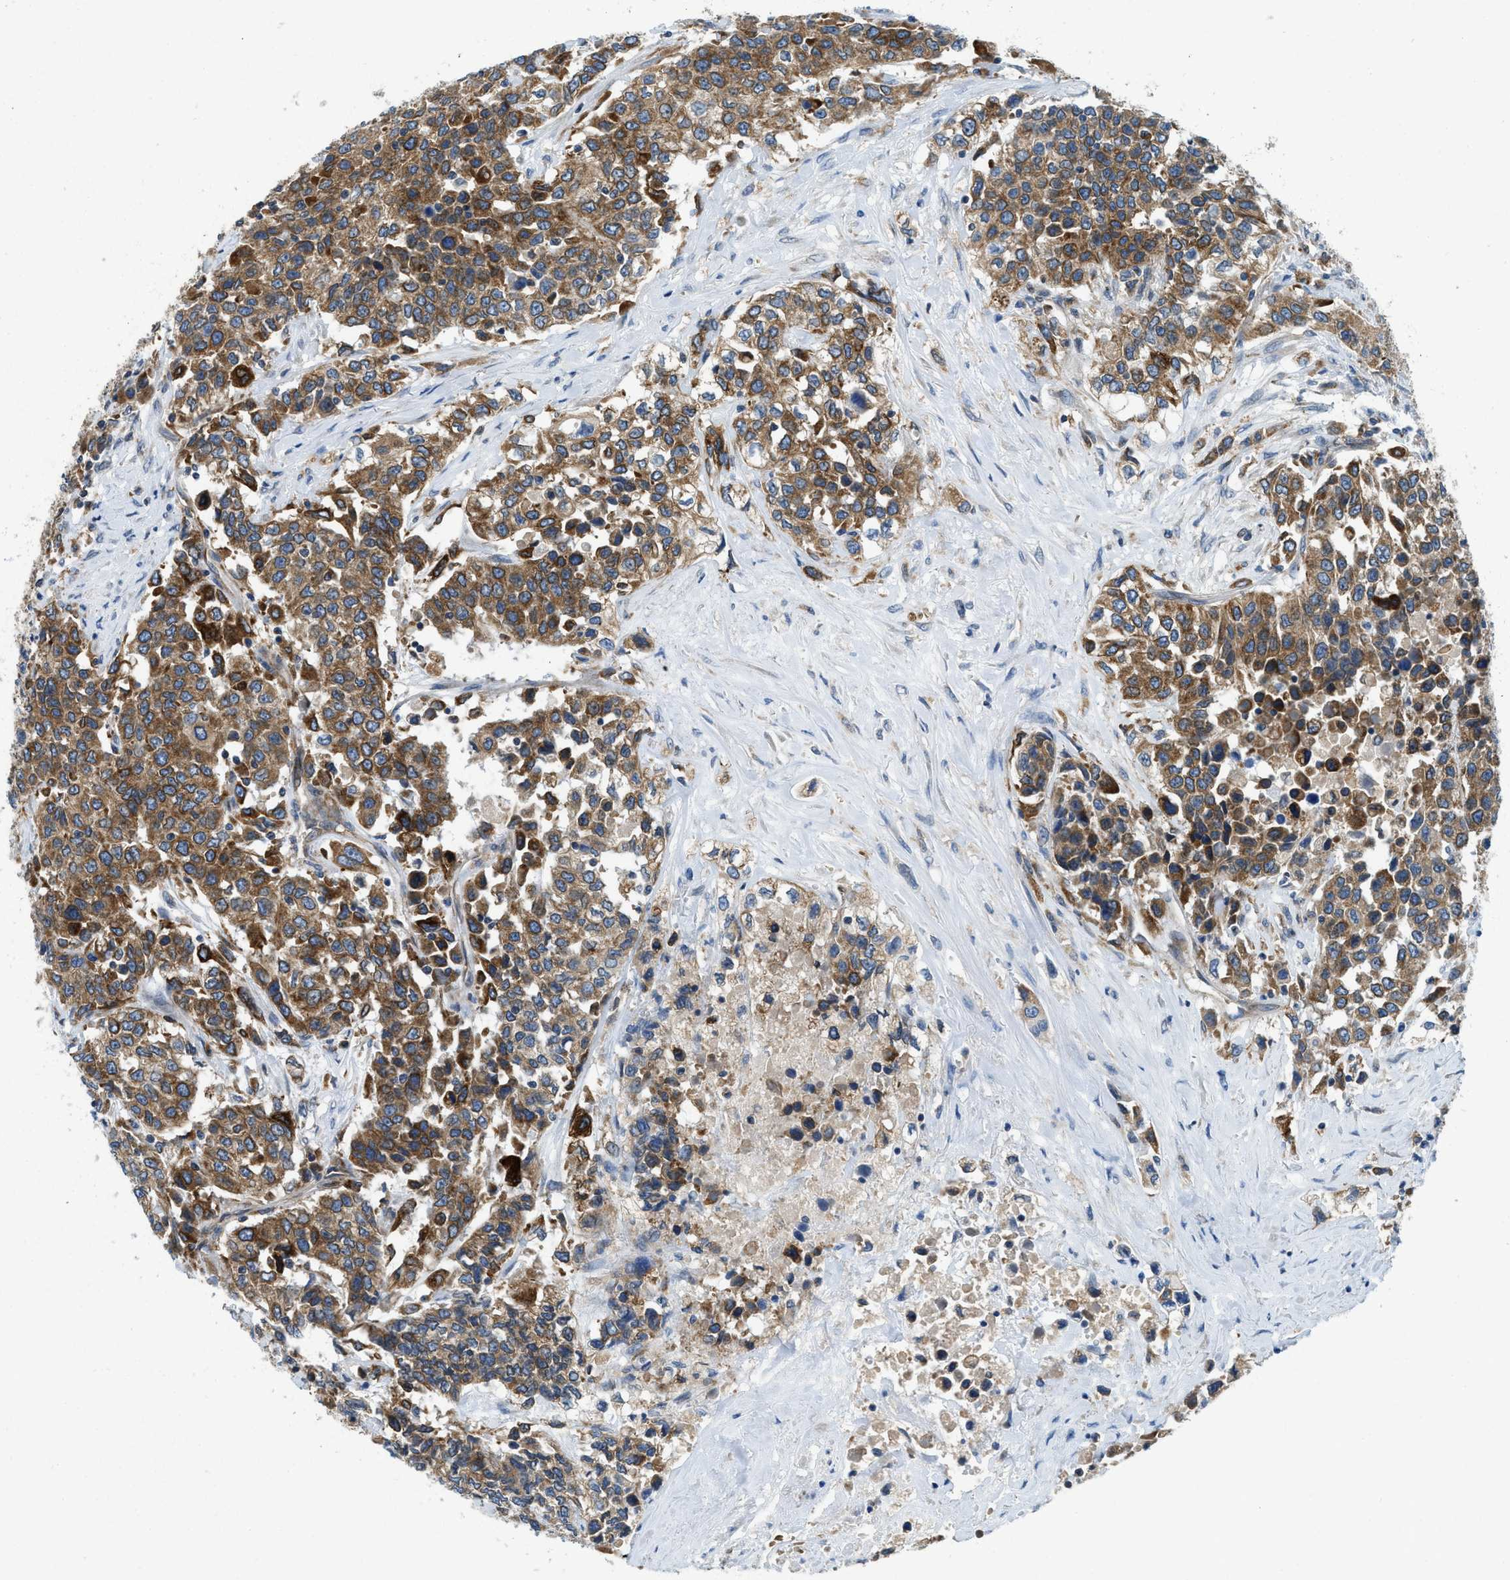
{"staining": {"intensity": "moderate", "quantity": ">75%", "location": "cytoplasmic/membranous"}, "tissue": "urothelial cancer", "cell_type": "Tumor cells", "image_type": "cancer", "snomed": [{"axis": "morphology", "description": "Urothelial carcinoma, High grade"}, {"axis": "topography", "description": "Urinary bladder"}], "caption": "This is an image of immunohistochemistry staining of urothelial cancer, which shows moderate staining in the cytoplasmic/membranous of tumor cells.", "gene": "BCAP31", "patient": {"sex": "female", "age": 80}}